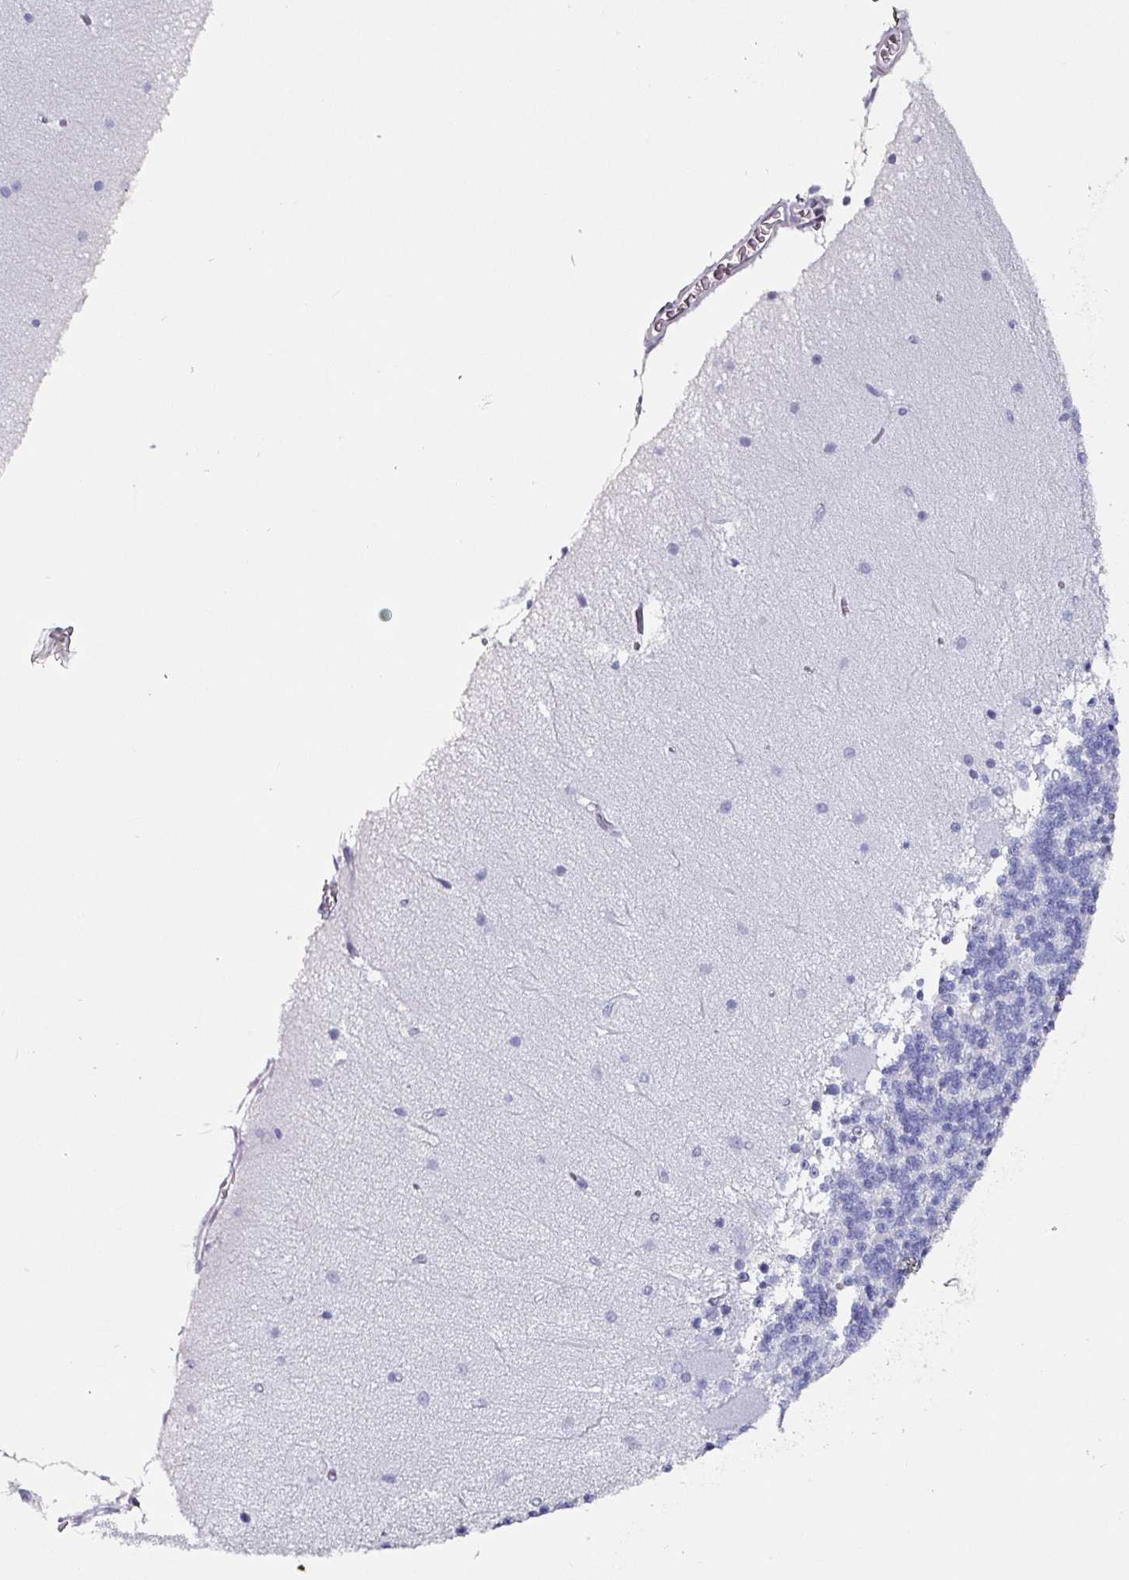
{"staining": {"intensity": "negative", "quantity": "none", "location": "none"}, "tissue": "cerebellum", "cell_type": "Cells in granular layer", "image_type": "normal", "snomed": [{"axis": "morphology", "description": "Normal tissue, NOS"}, {"axis": "topography", "description": "Cerebellum"}], "caption": "Immunohistochemistry (IHC) of benign human cerebellum shows no staining in cells in granular layer. (IHC, brightfield microscopy, high magnification).", "gene": "ZNF816", "patient": {"sex": "female", "age": 54}}